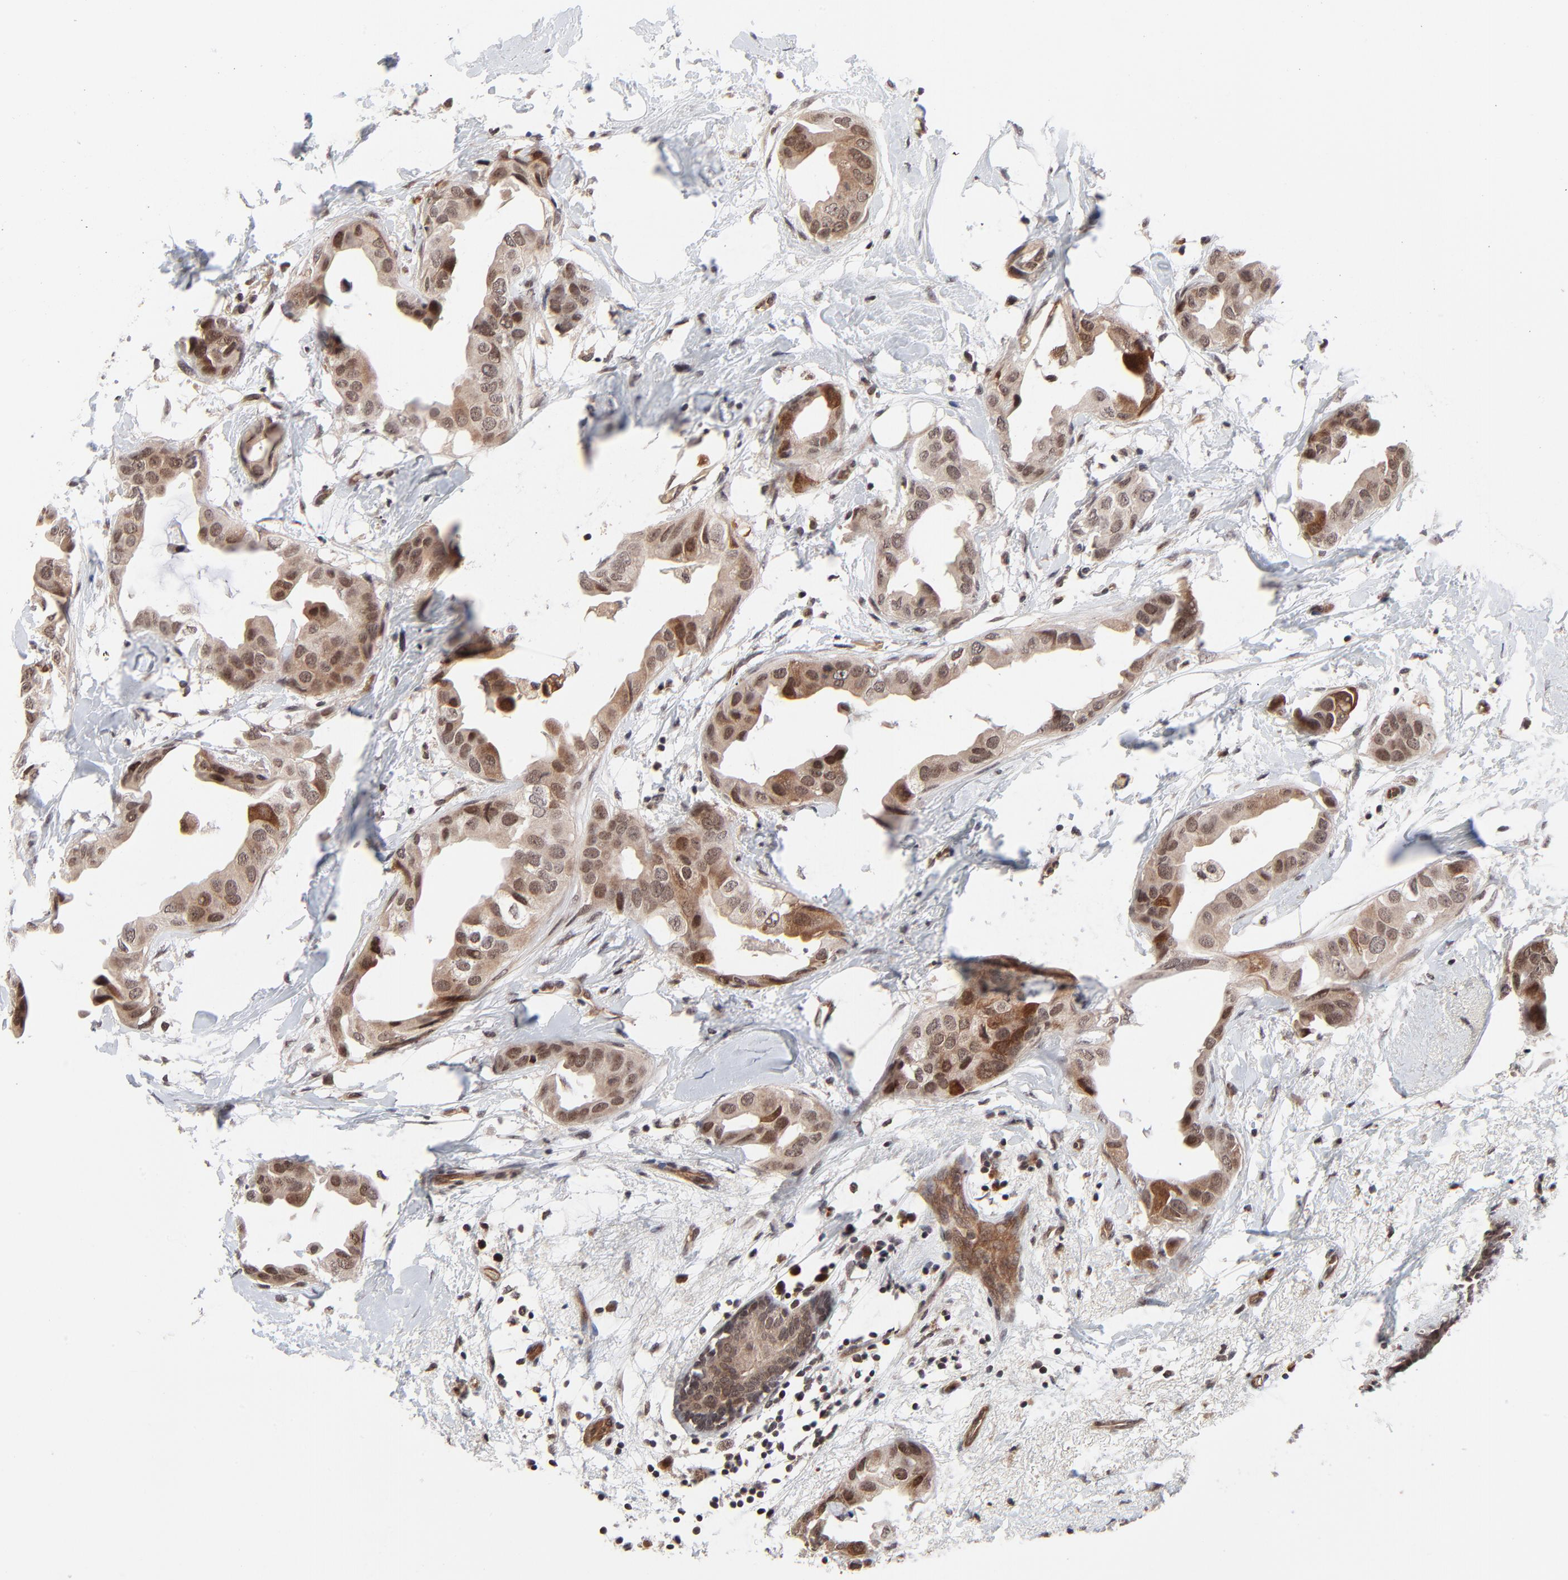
{"staining": {"intensity": "moderate", "quantity": ">75%", "location": "cytoplasmic/membranous,nuclear"}, "tissue": "breast cancer", "cell_type": "Tumor cells", "image_type": "cancer", "snomed": [{"axis": "morphology", "description": "Duct carcinoma"}, {"axis": "topography", "description": "Breast"}], "caption": "DAB (3,3'-diaminobenzidine) immunohistochemical staining of breast cancer shows moderate cytoplasmic/membranous and nuclear protein positivity in approximately >75% of tumor cells. (DAB = brown stain, brightfield microscopy at high magnification).", "gene": "CASP10", "patient": {"sex": "female", "age": 40}}